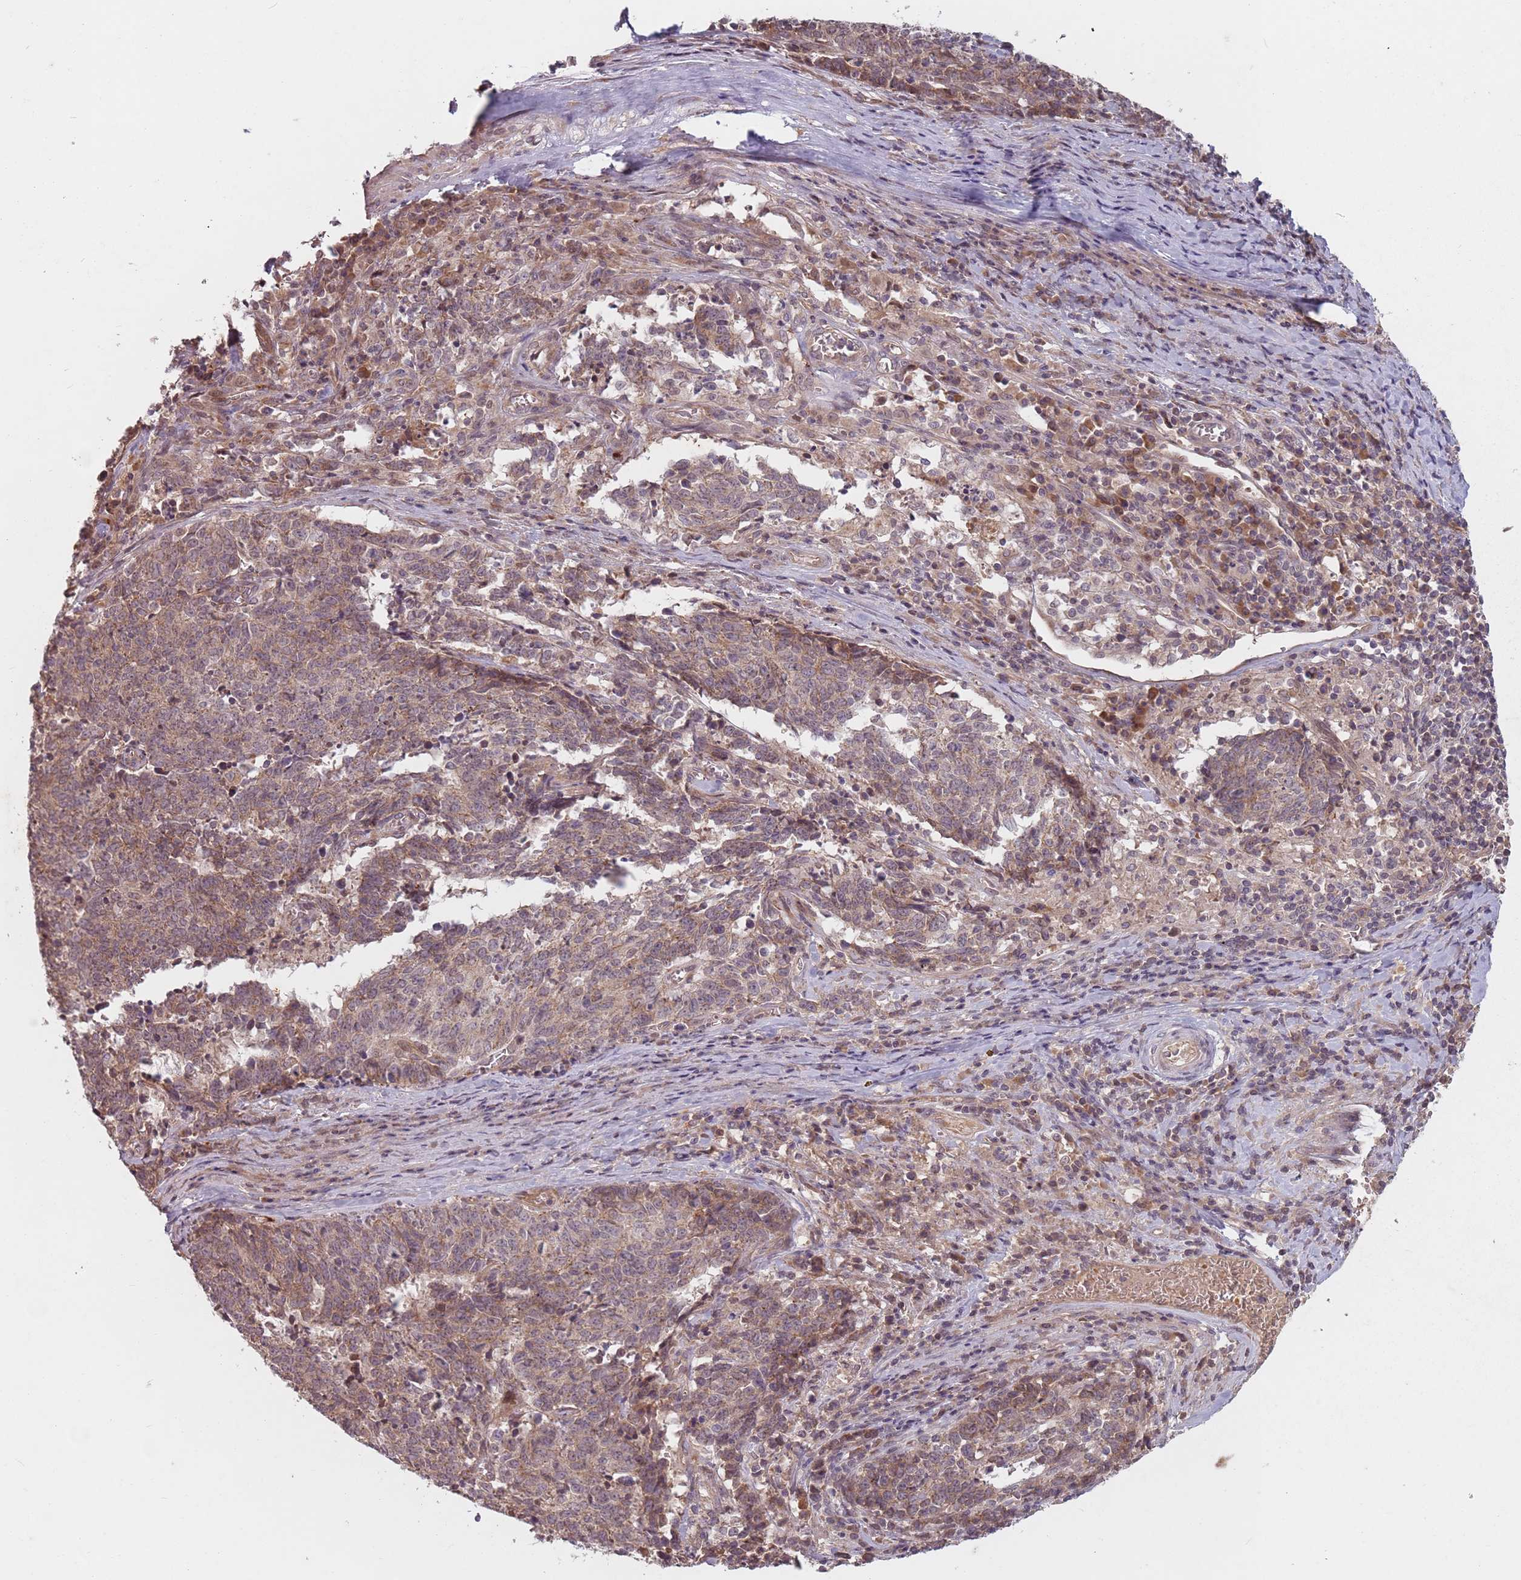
{"staining": {"intensity": "weak", "quantity": ">75%", "location": "cytoplasmic/membranous"}, "tissue": "cervical cancer", "cell_type": "Tumor cells", "image_type": "cancer", "snomed": [{"axis": "morphology", "description": "Squamous cell carcinoma, NOS"}, {"axis": "topography", "description": "Cervix"}], "caption": "The photomicrograph shows a brown stain indicating the presence of a protein in the cytoplasmic/membranous of tumor cells in squamous cell carcinoma (cervical).", "gene": "GPR180", "patient": {"sex": "female", "age": 29}}